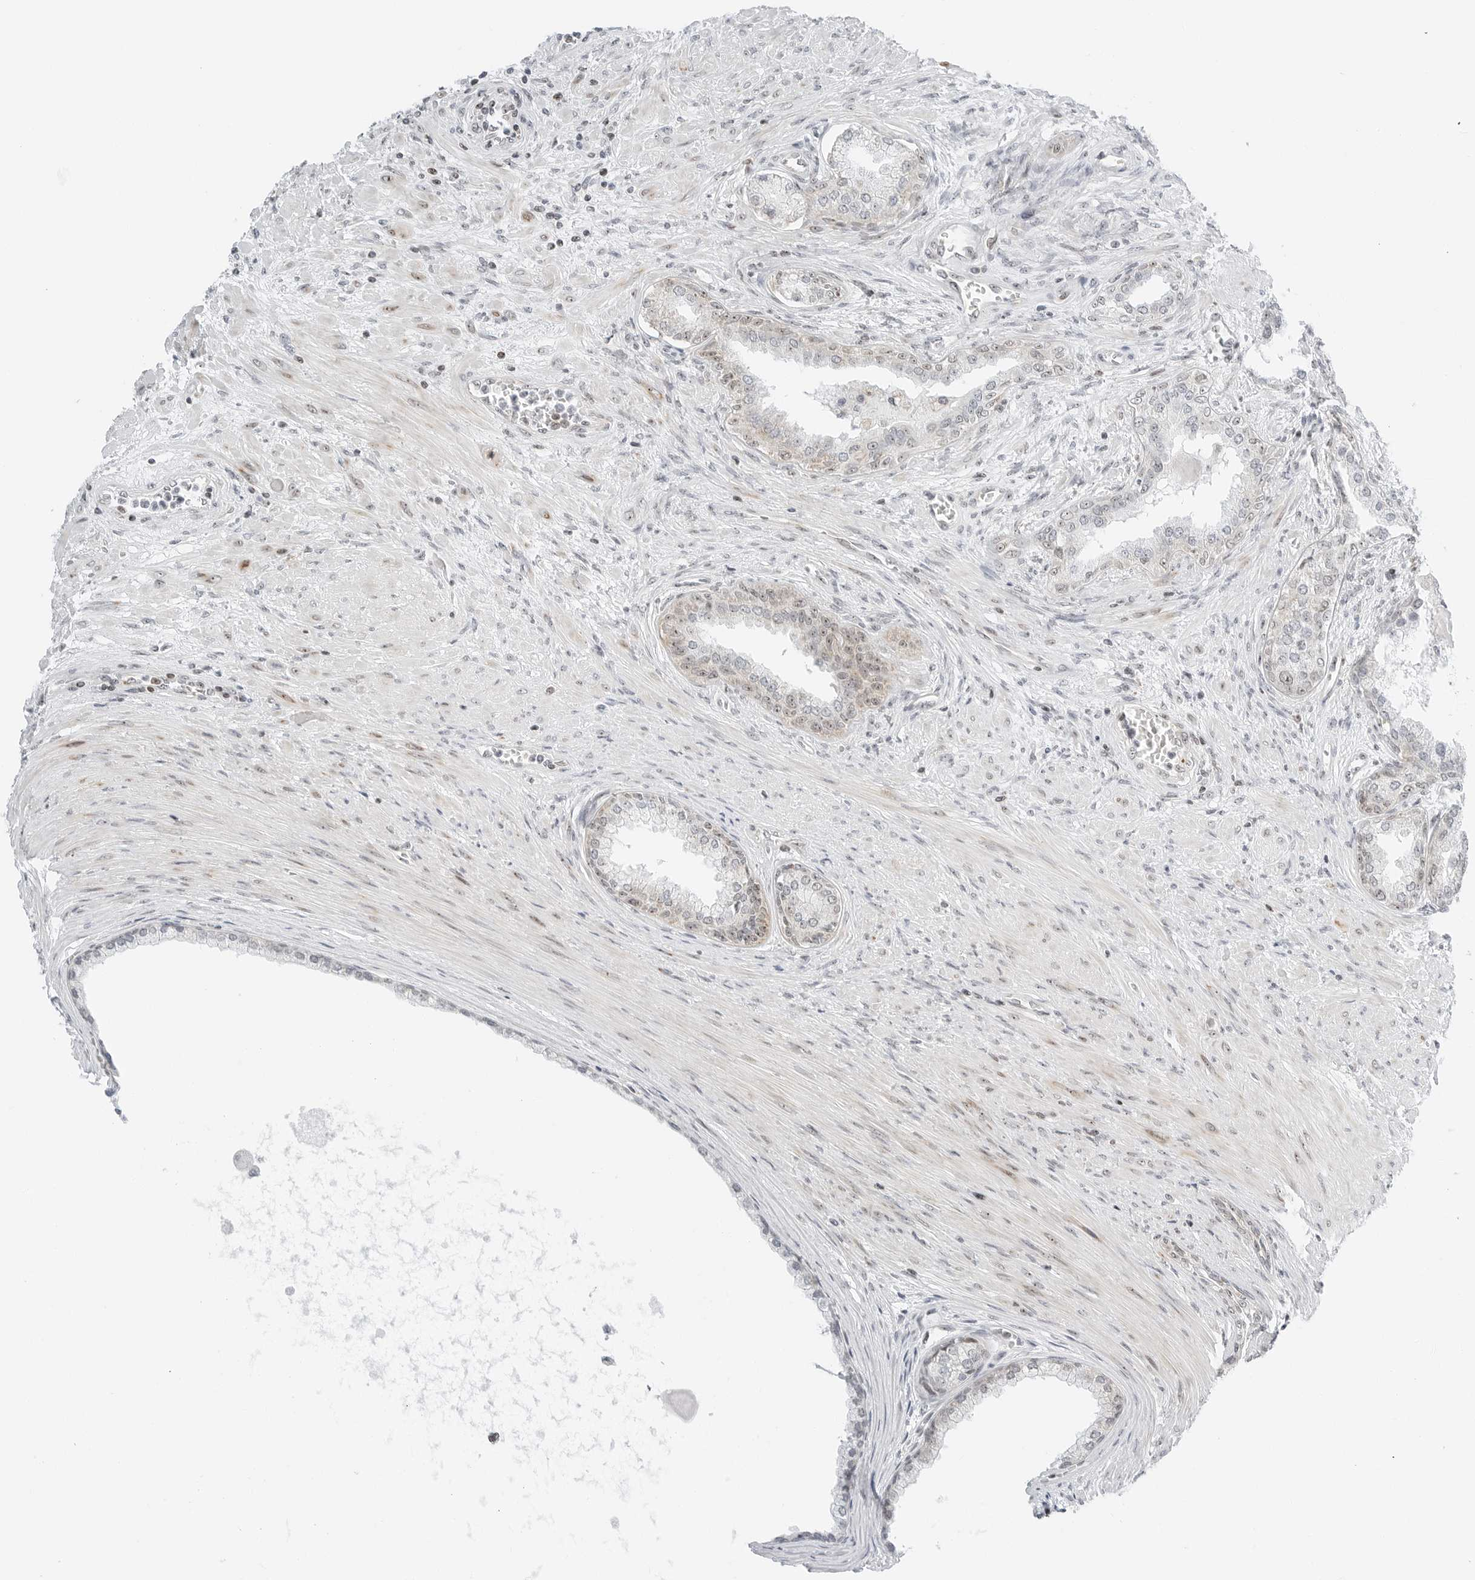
{"staining": {"intensity": "weak", "quantity": "<25%", "location": "nuclear"}, "tissue": "prostate cancer", "cell_type": "Tumor cells", "image_type": "cancer", "snomed": [{"axis": "morphology", "description": "Normal tissue, NOS"}, {"axis": "morphology", "description": "Adenocarcinoma, Low grade"}, {"axis": "topography", "description": "Prostate"}, {"axis": "topography", "description": "Peripheral nerve tissue"}], "caption": "This is an IHC photomicrograph of human adenocarcinoma (low-grade) (prostate). There is no positivity in tumor cells.", "gene": "RIMKLA", "patient": {"sex": "male", "age": 71}}